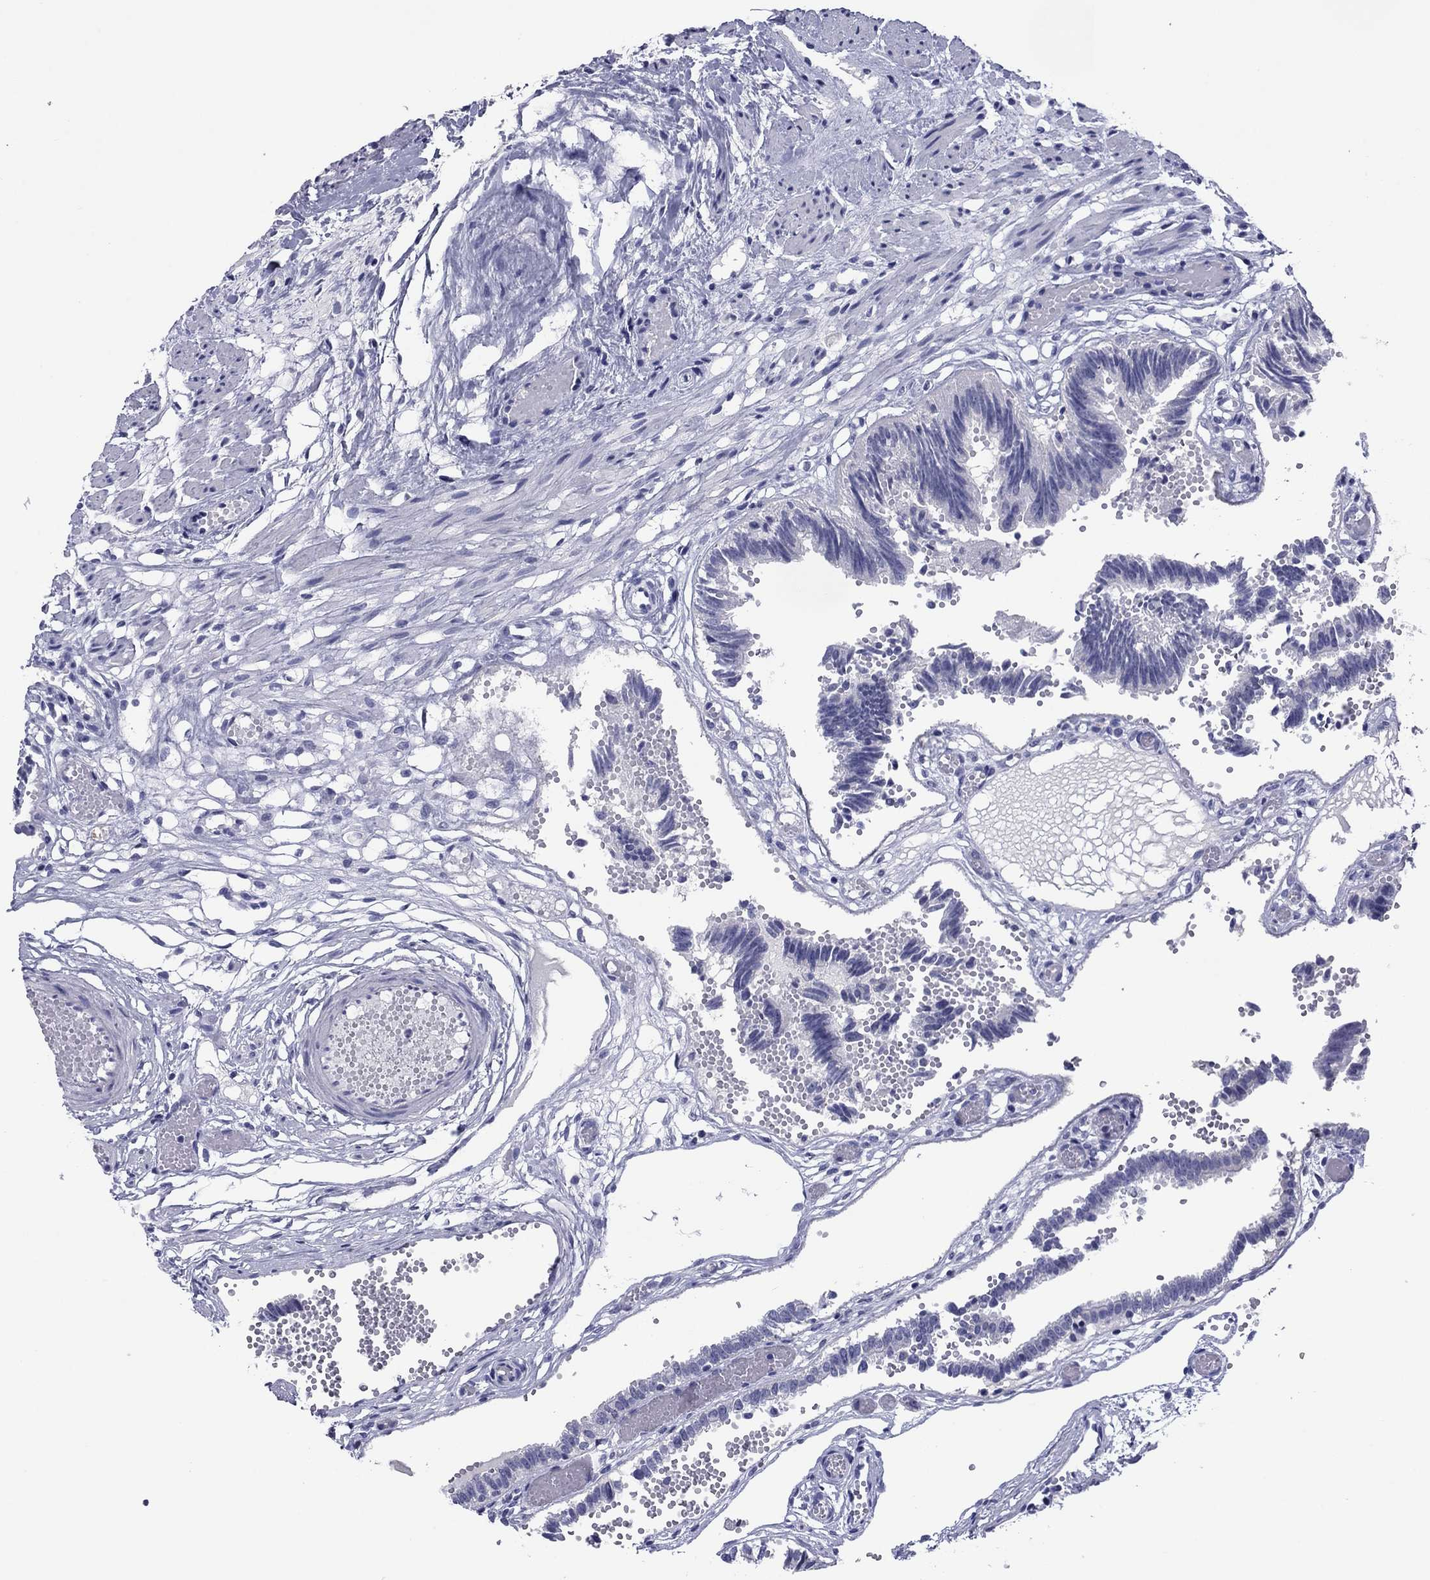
{"staining": {"intensity": "negative", "quantity": "none", "location": "none"}, "tissue": "fallopian tube", "cell_type": "Glandular cells", "image_type": "normal", "snomed": [{"axis": "morphology", "description": "Normal tissue, NOS"}, {"axis": "topography", "description": "Fallopian tube"}], "caption": "Unremarkable fallopian tube was stained to show a protein in brown. There is no significant expression in glandular cells. (DAB IHC visualized using brightfield microscopy, high magnification).", "gene": "TCFL5", "patient": {"sex": "female", "age": 37}}